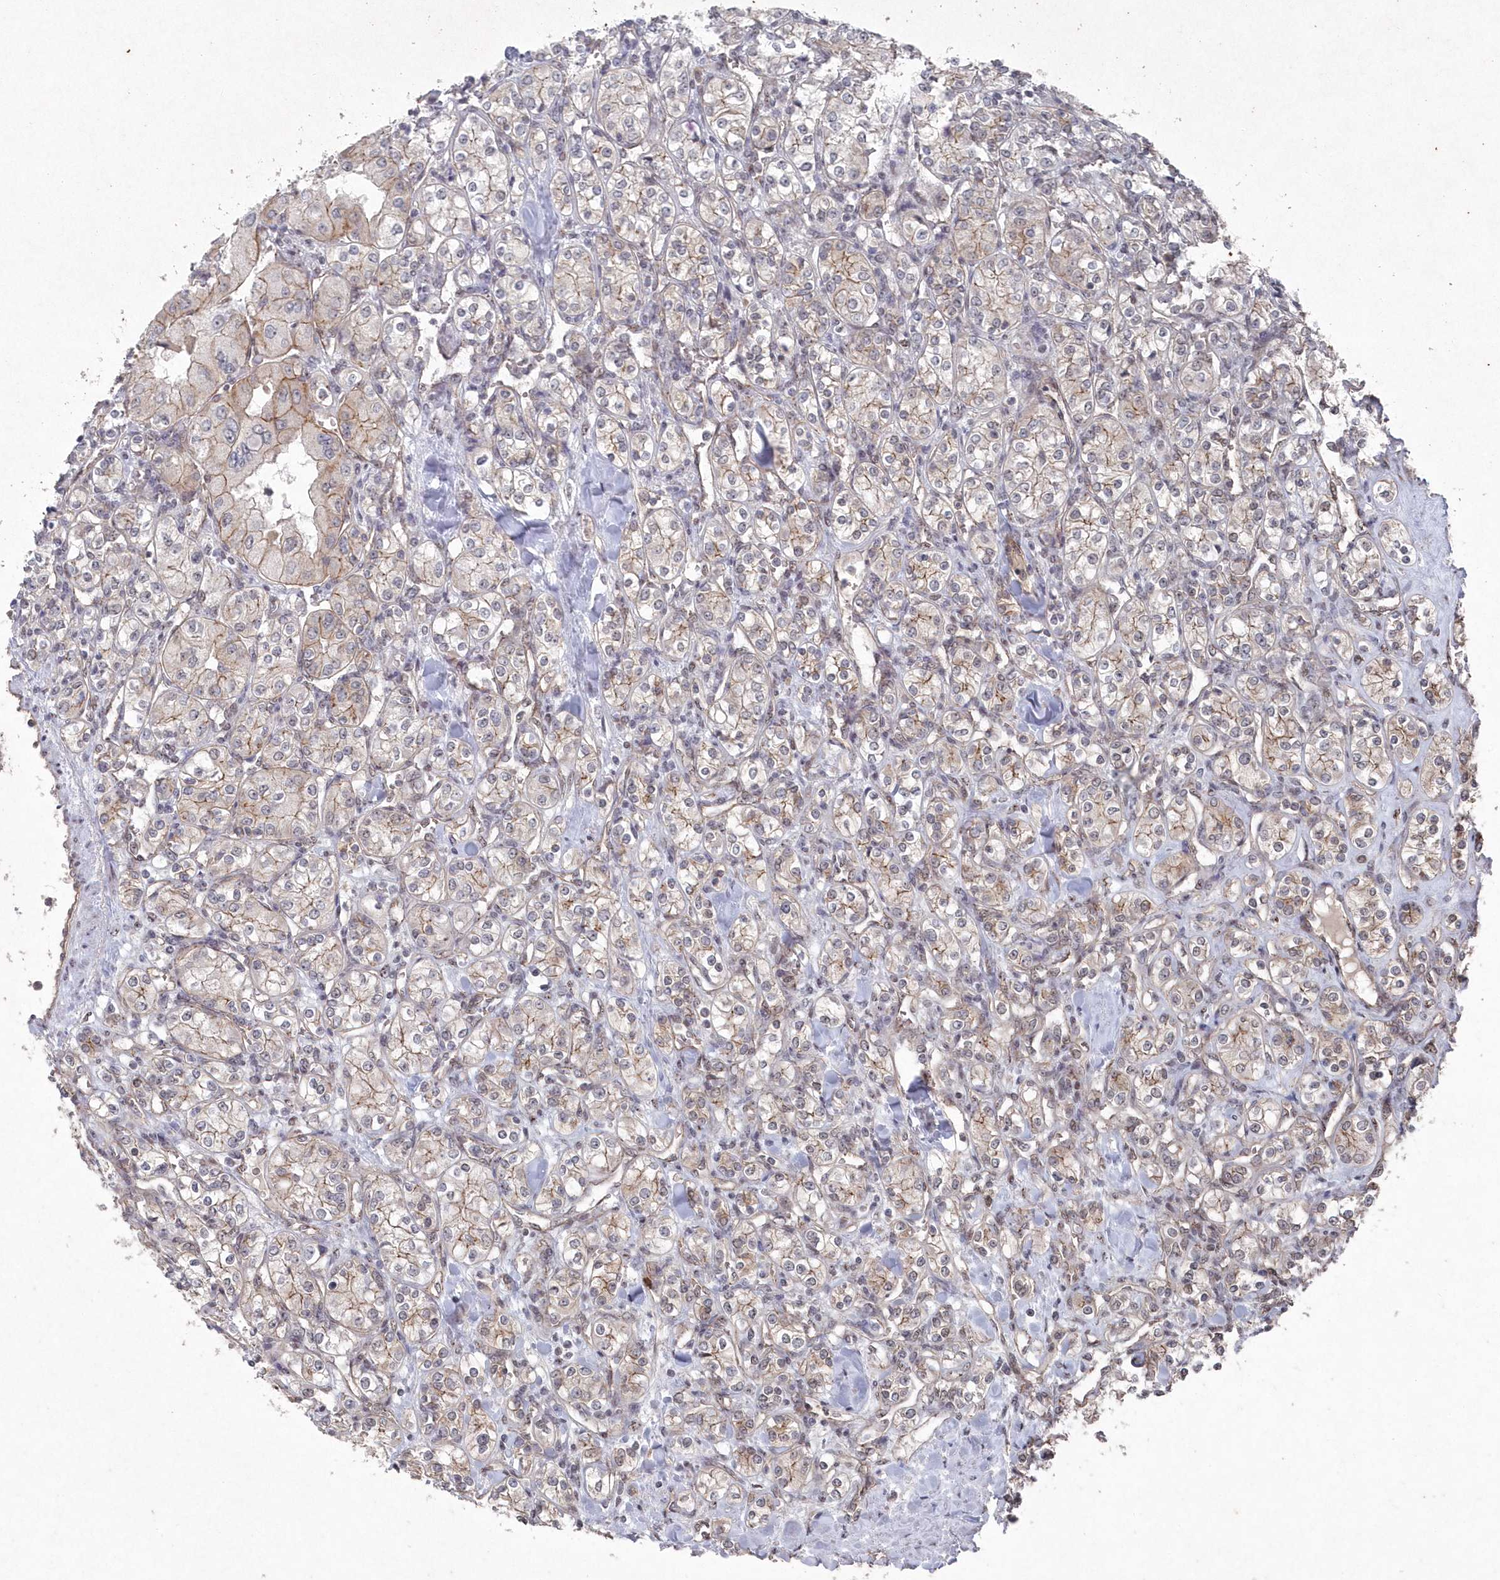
{"staining": {"intensity": "weak", "quantity": "<25%", "location": "cytoplasmic/membranous"}, "tissue": "renal cancer", "cell_type": "Tumor cells", "image_type": "cancer", "snomed": [{"axis": "morphology", "description": "Adenocarcinoma, NOS"}, {"axis": "topography", "description": "Kidney"}], "caption": "An immunohistochemistry histopathology image of renal cancer is shown. There is no staining in tumor cells of renal cancer.", "gene": "VSIG2", "patient": {"sex": "male", "age": 77}}